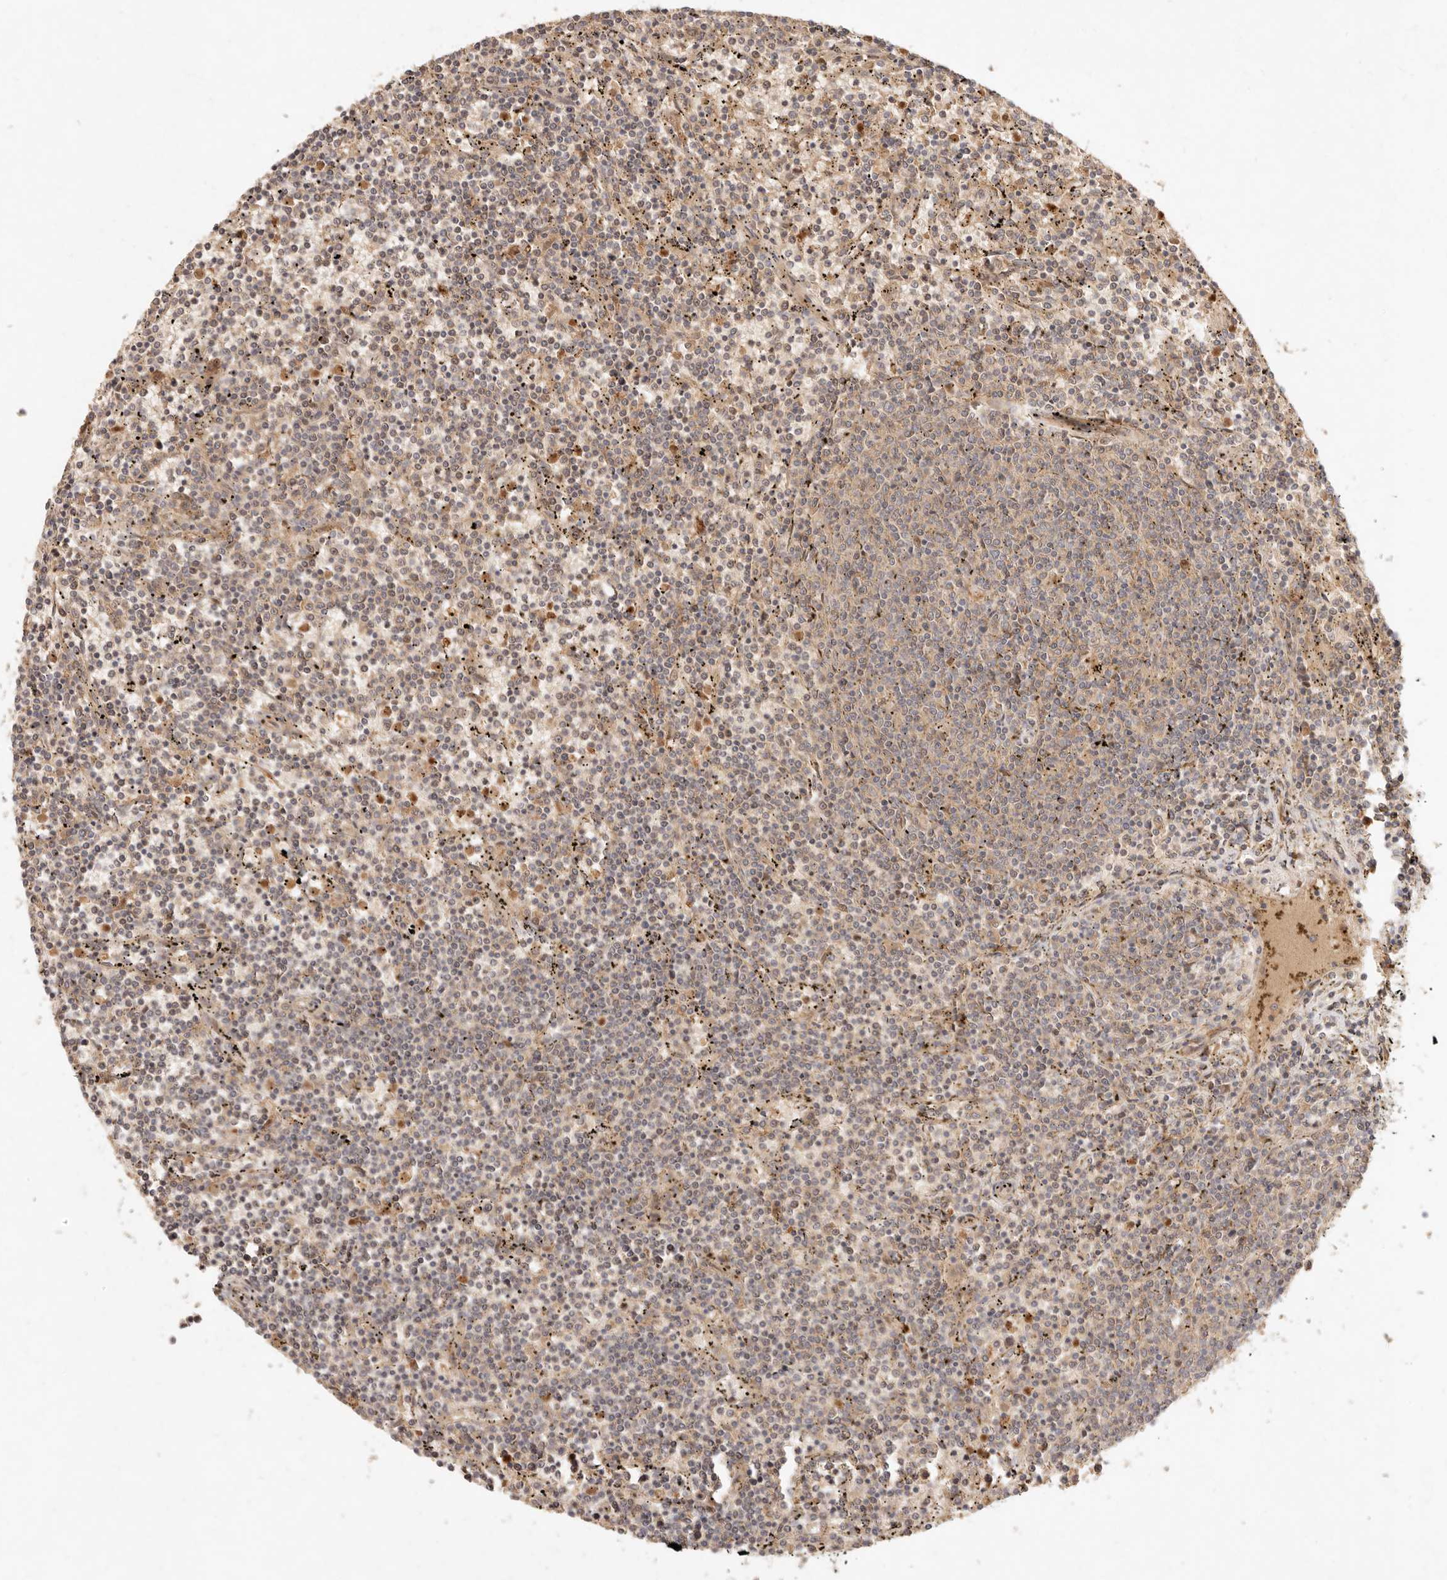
{"staining": {"intensity": "weak", "quantity": "25%-75%", "location": "cytoplasmic/membranous"}, "tissue": "lymphoma", "cell_type": "Tumor cells", "image_type": "cancer", "snomed": [{"axis": "morphology", "description": "Malignant lymphoma, non-Hodgkin's type, Low grade"}, {"axis": "topography", "description": "Spleen"}], "caption": "A high-resolution histopathology image shows immunohistochemistry staining of malignant lymphoma, non-Hodgkin's type (low-grade), which shows weak cytoplasmic/membranous positivity in approximately 25%-75% of tumor cells.", "gene": "FREM2", "patient": {"sex": "female", "age": 50}}